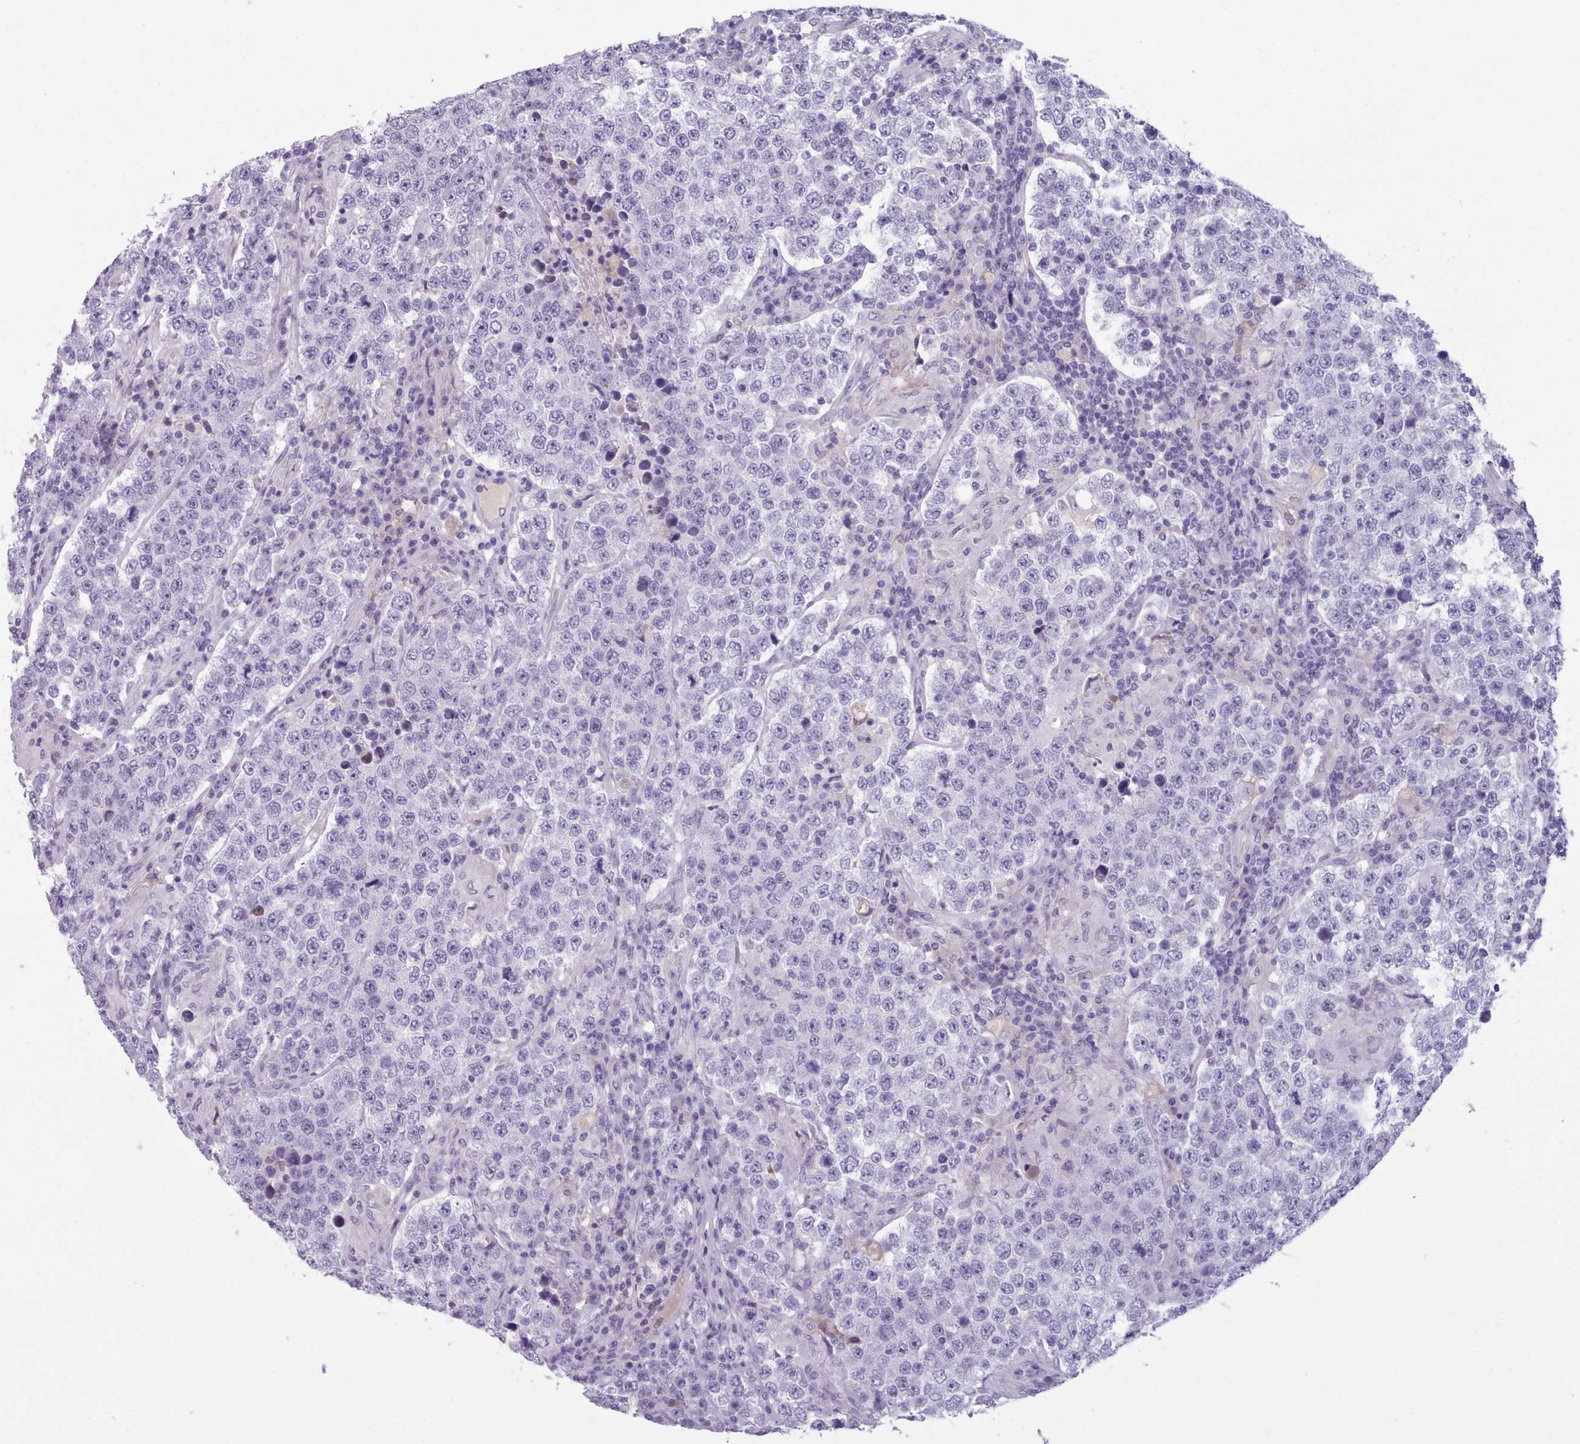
{"staining": {"intensity": "negative", "quantity": "none", "location": "none"}, "tissue": "testis cancer", "cell_type": "Tumor cells", "image_type": "cancer", "snomed": [{"axis": "morphology", "description": "Normal tissue, NOS"}, {"axis": "morphology", "description": "Urothelial carcinoma, High grade"}, {"axis": "morphology", "description": "Seminoma, NOS"}, {"axis": "morphology", "description": "Carcinoma, Embryonal, NOS"}, {"axis": "topography", "description": "Urinary bladder"}, {"axis": "topography", "description": "Testis"}], "caption": "Protein analysis of testis embryonal carcinoma exhibits no significant expression in tumor cells. (Stains: DAB immunohistochemistry (IHC) with hematoxylin counter stain, Microscopy: brightfield microscopy at high magnification).", "gene": "ZNF43", "patient": {"sex": "male", "age": 41}}